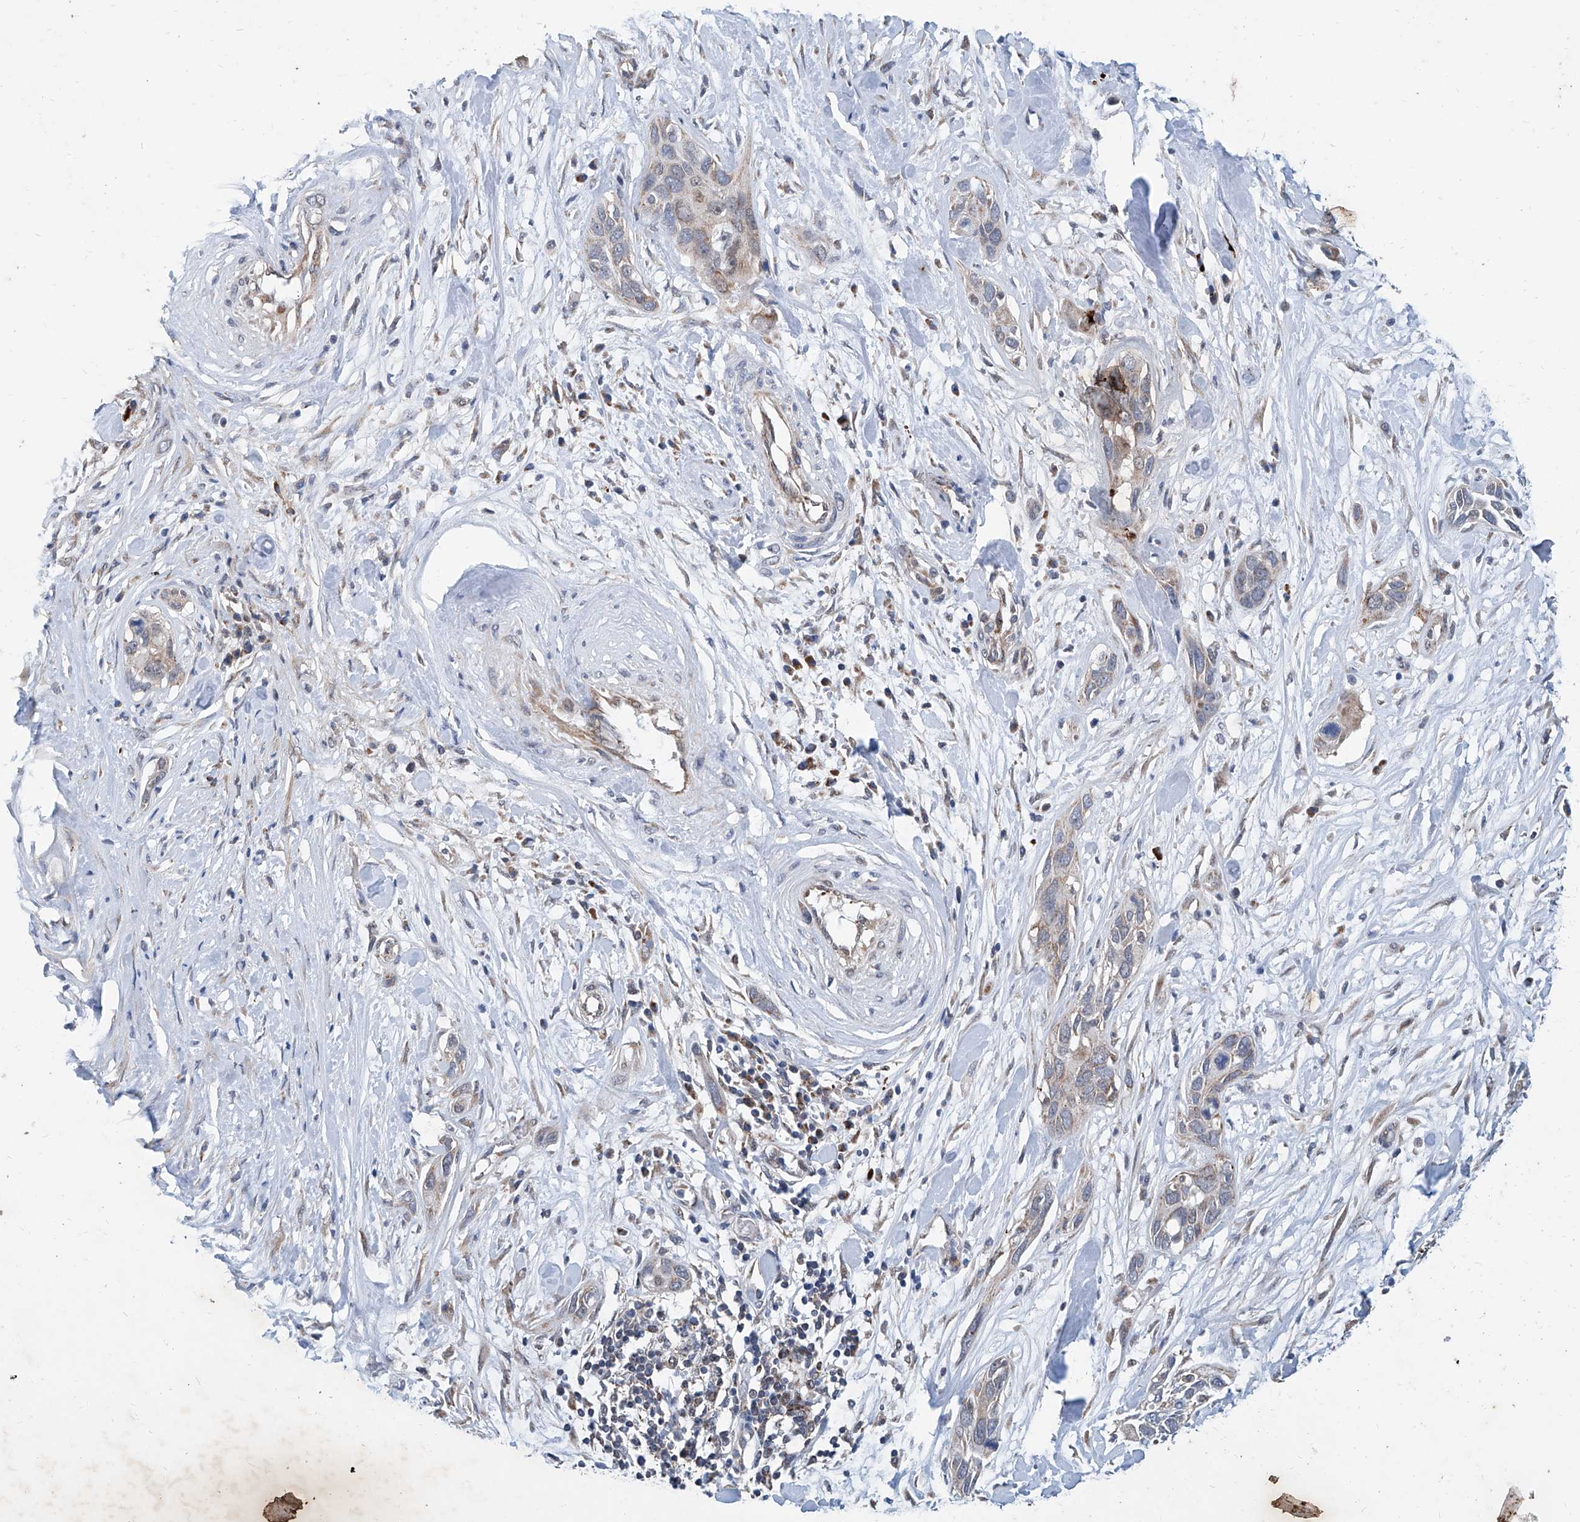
{"staining": {"intensity": "weak", "quantity": "<25%", "location": "cytoplasmic/membranous"}, "tissue": "pancreatic cancer", "cell_type": "Tumor cells", "image_type": "cancer", "snomed": [{"axis": "morphology", "description": "Adenocarcinoma, NOS"}, {"axis": "topography", "description": "Pancreas"}], "caption": "The immunohistochemistry (IHC) micrograph has no significant staining in tumor cells of pancreatic adenocarcinoma tissue.", "gene": "USP48", "patient": {"sex": "female", "age": 60}}